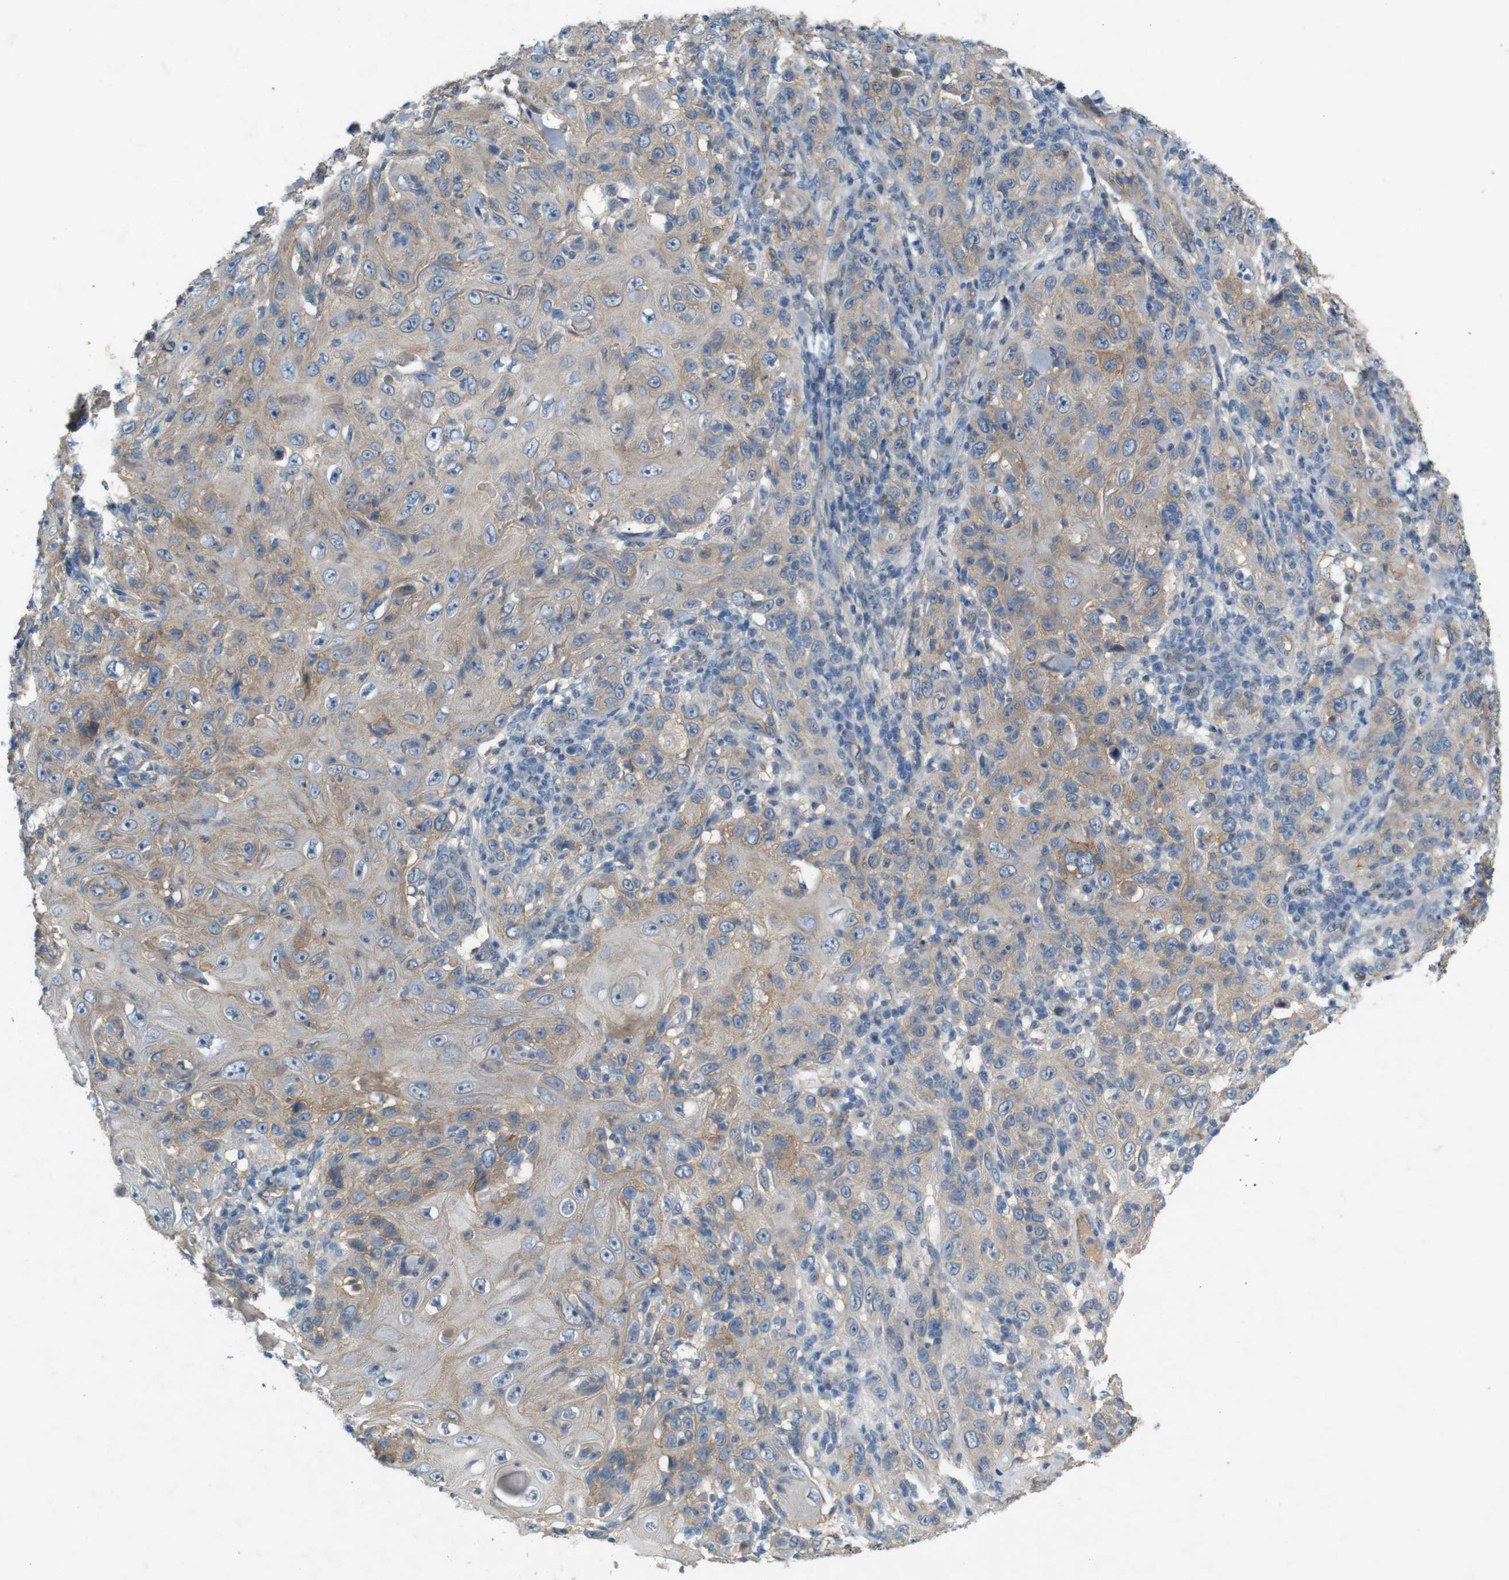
{"staining": {"intensity": "moderate", "quantity": ">75%", "location": "cytoplasmic/membranous"}, "tissue": "skin cancer", "cell_type": "Tumor cells", "image_type": "cancer", "snomed": [{"axis": "morphology", "description": "Squamous cell carcinoma, NOS"}, {"axis": "topography", "description": "Skin"}], "caption": "Moderate cytoplasmic/membranous positivity is identified in about >75% of tumor cells in skin squamous cell carcinoma. The protein of interest is shown in brown color, while the nuclei are stained blue.", "gene": "PVR", "patient": {"sex": "female", "age": 88}}